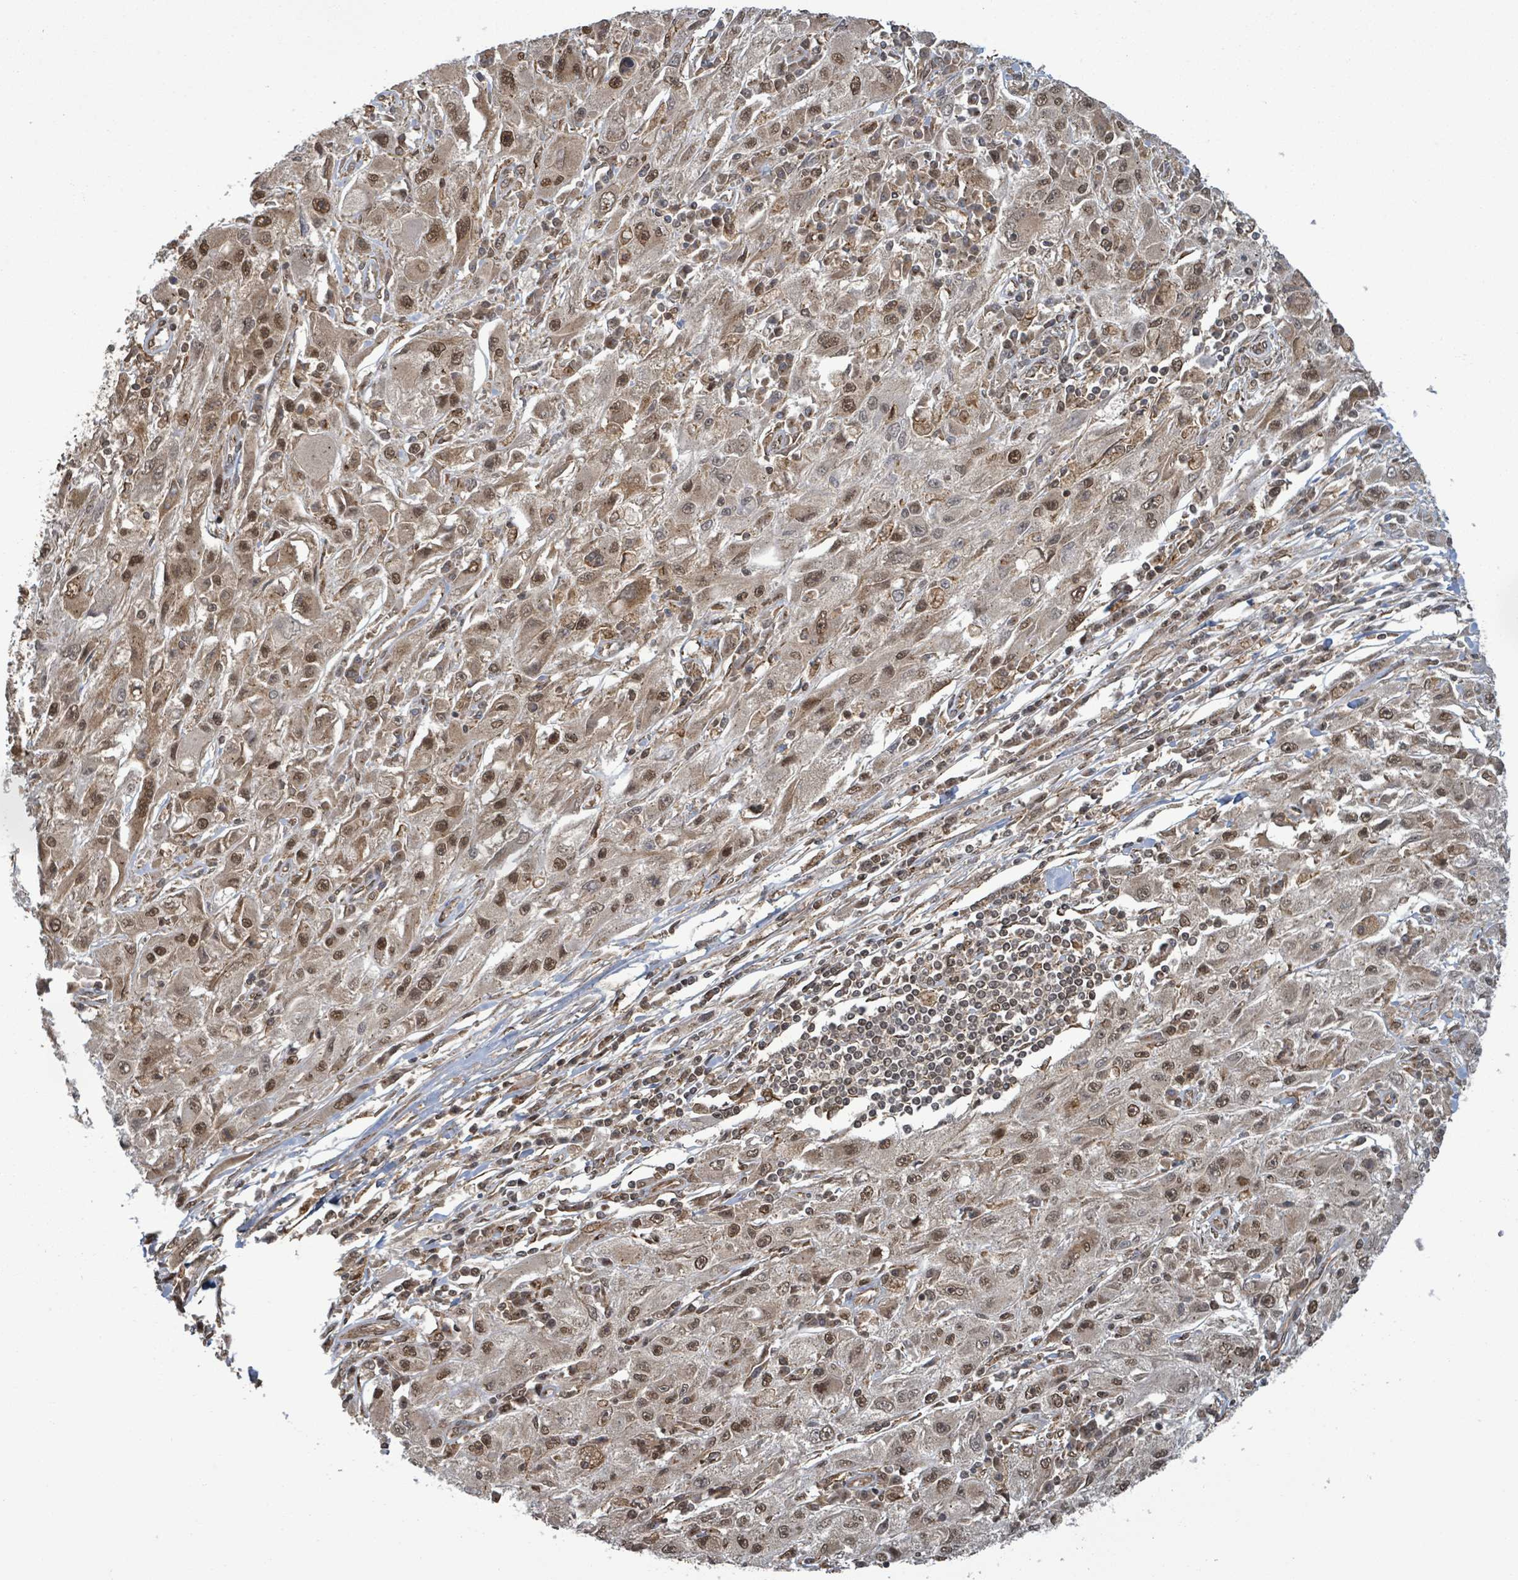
{"staining": {"intensity": "moderate", "quantity": ">75%", "location": "cytoplasmic/membranous,nuclear"}, "tissue": "melanoma", "cell_type": "Tumor cells", "image_type": "cancer", "snomed": [{"axis": "morphology", "description": "Malignant melanoma, Metastatic site"}, {"axis": "topography", "description": "Skin"}], "caption": "An image of melanoma stained for a protein demonstrates moderate cytoplasmic/membranous and nuclear brown staining in tumor cells.", "gene": "KLC1", "patient": {"sex": "male", "age": 53}}